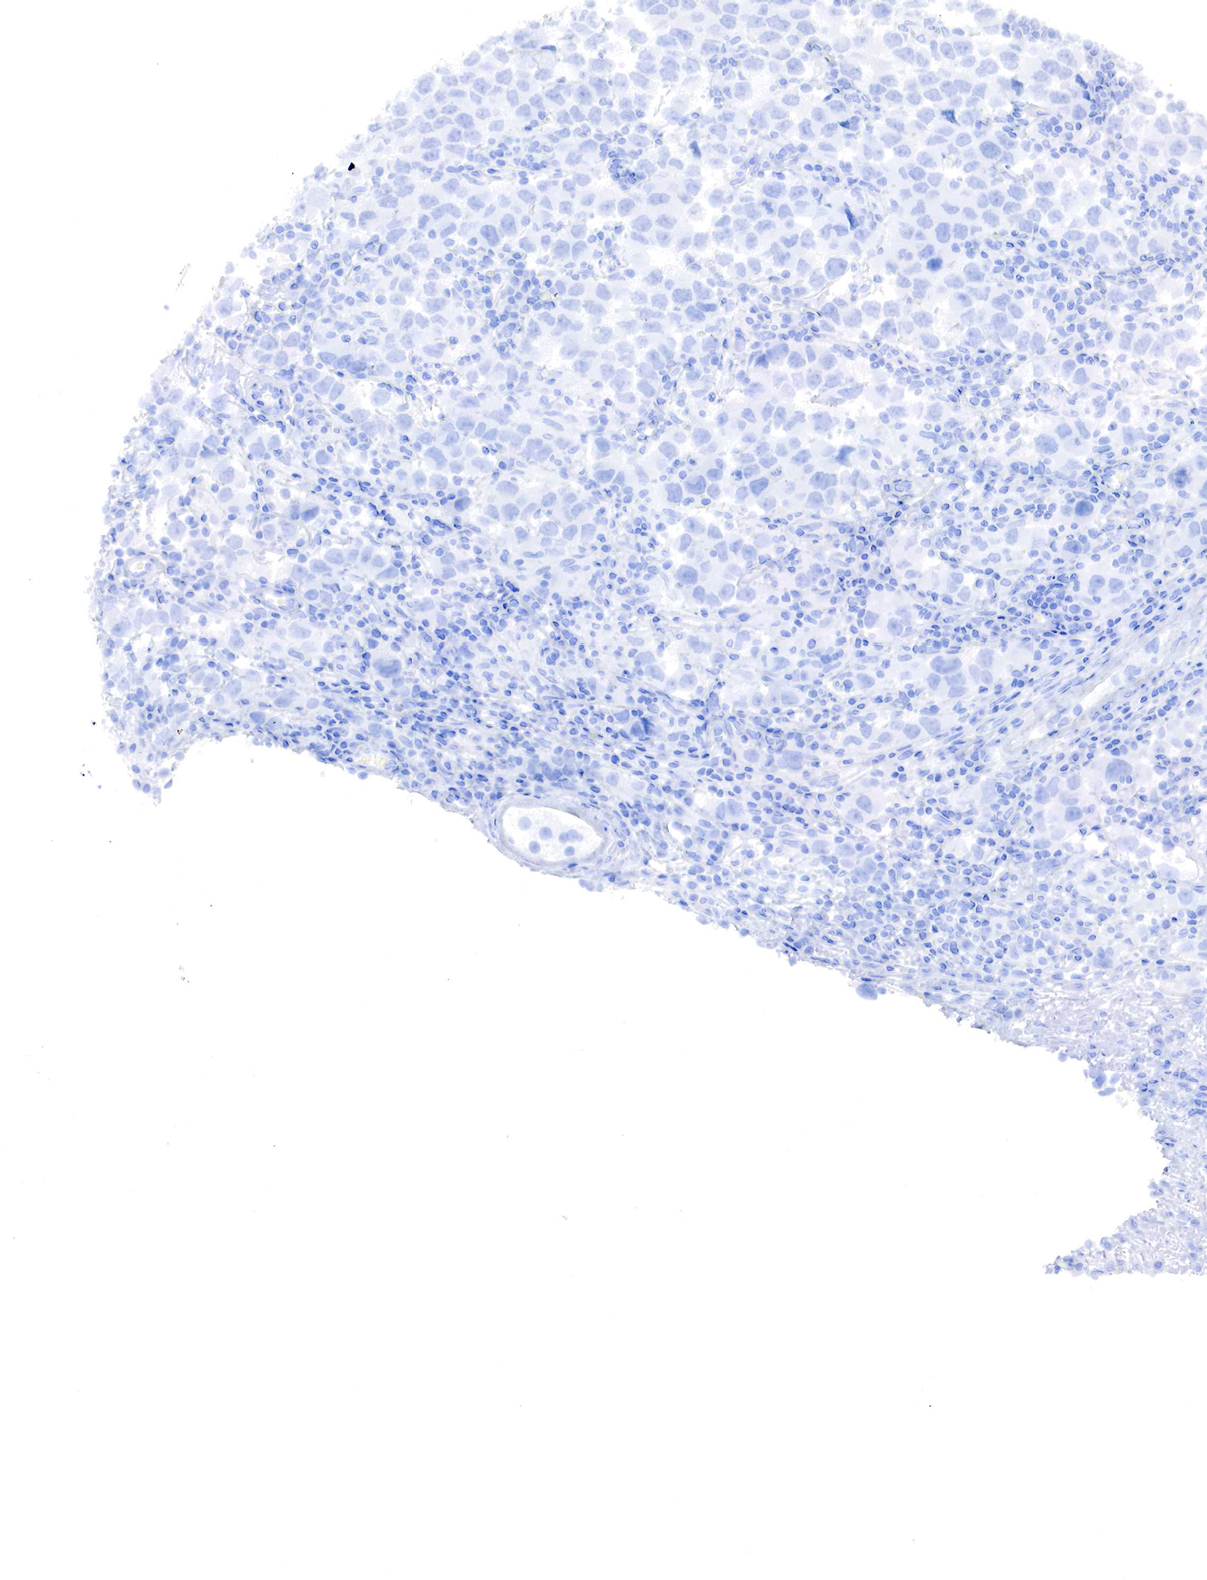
{"staining": {"intensity": "negative", "quantity": "none", "location": "none"}, "tissue": "testis cancer", "cell_type": "Tumor cells", "image_type": "cancer", "snomed": [{"axis": "morphology", "description": "Carcinoma, Embryonal, NOS"}, {"axis": "topography", "description": "Testis"}], "caption": "A high-resolution histopathology image shows immunohistochemistry (IHC) staining of testis cancer, which displays no significant staining in tumor cells. Nuclei are stained in blue.", "gene": "RDX", "patient": {"sex": "male", "age": 21}}